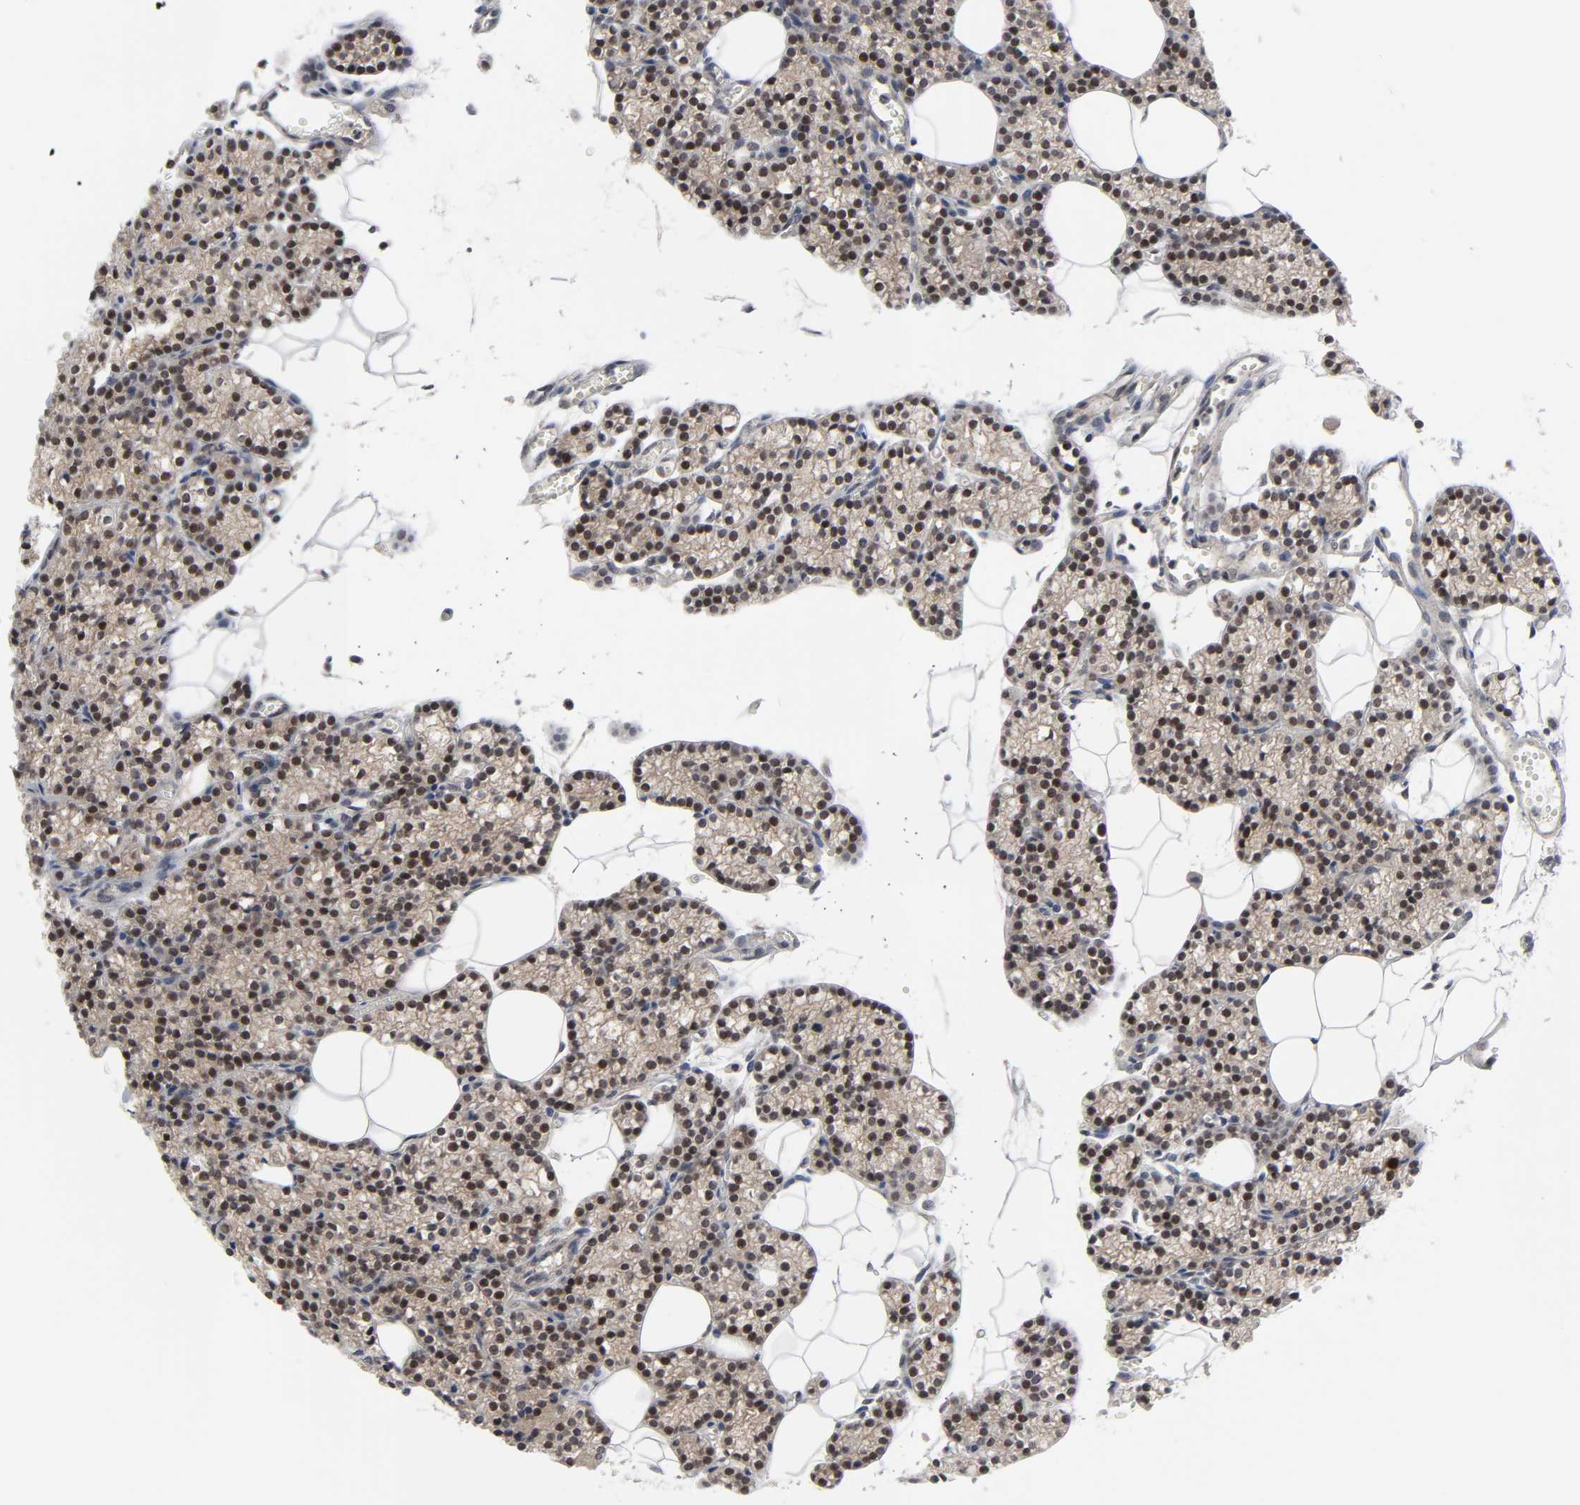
{"staining": {"intensity": "moderate", "quantity": ">75%", "location": "nuclear"}, "tissue": "parathyroid gland", "cell_type": "Glandular cells", "image_type": "normal", "snomed": [{"axis": "morphology", "description": "Normal tissue, NOS"}, {"axis": "topography", "description": "Parathyroid gland"}], "caption": "The image shows staining of benign parathyroid gland, revealing moderate nuclear protein positivity (brown color) within glandular cells.", "gene": "WEE1", "patient": {"sex": "female", "age": 60}}